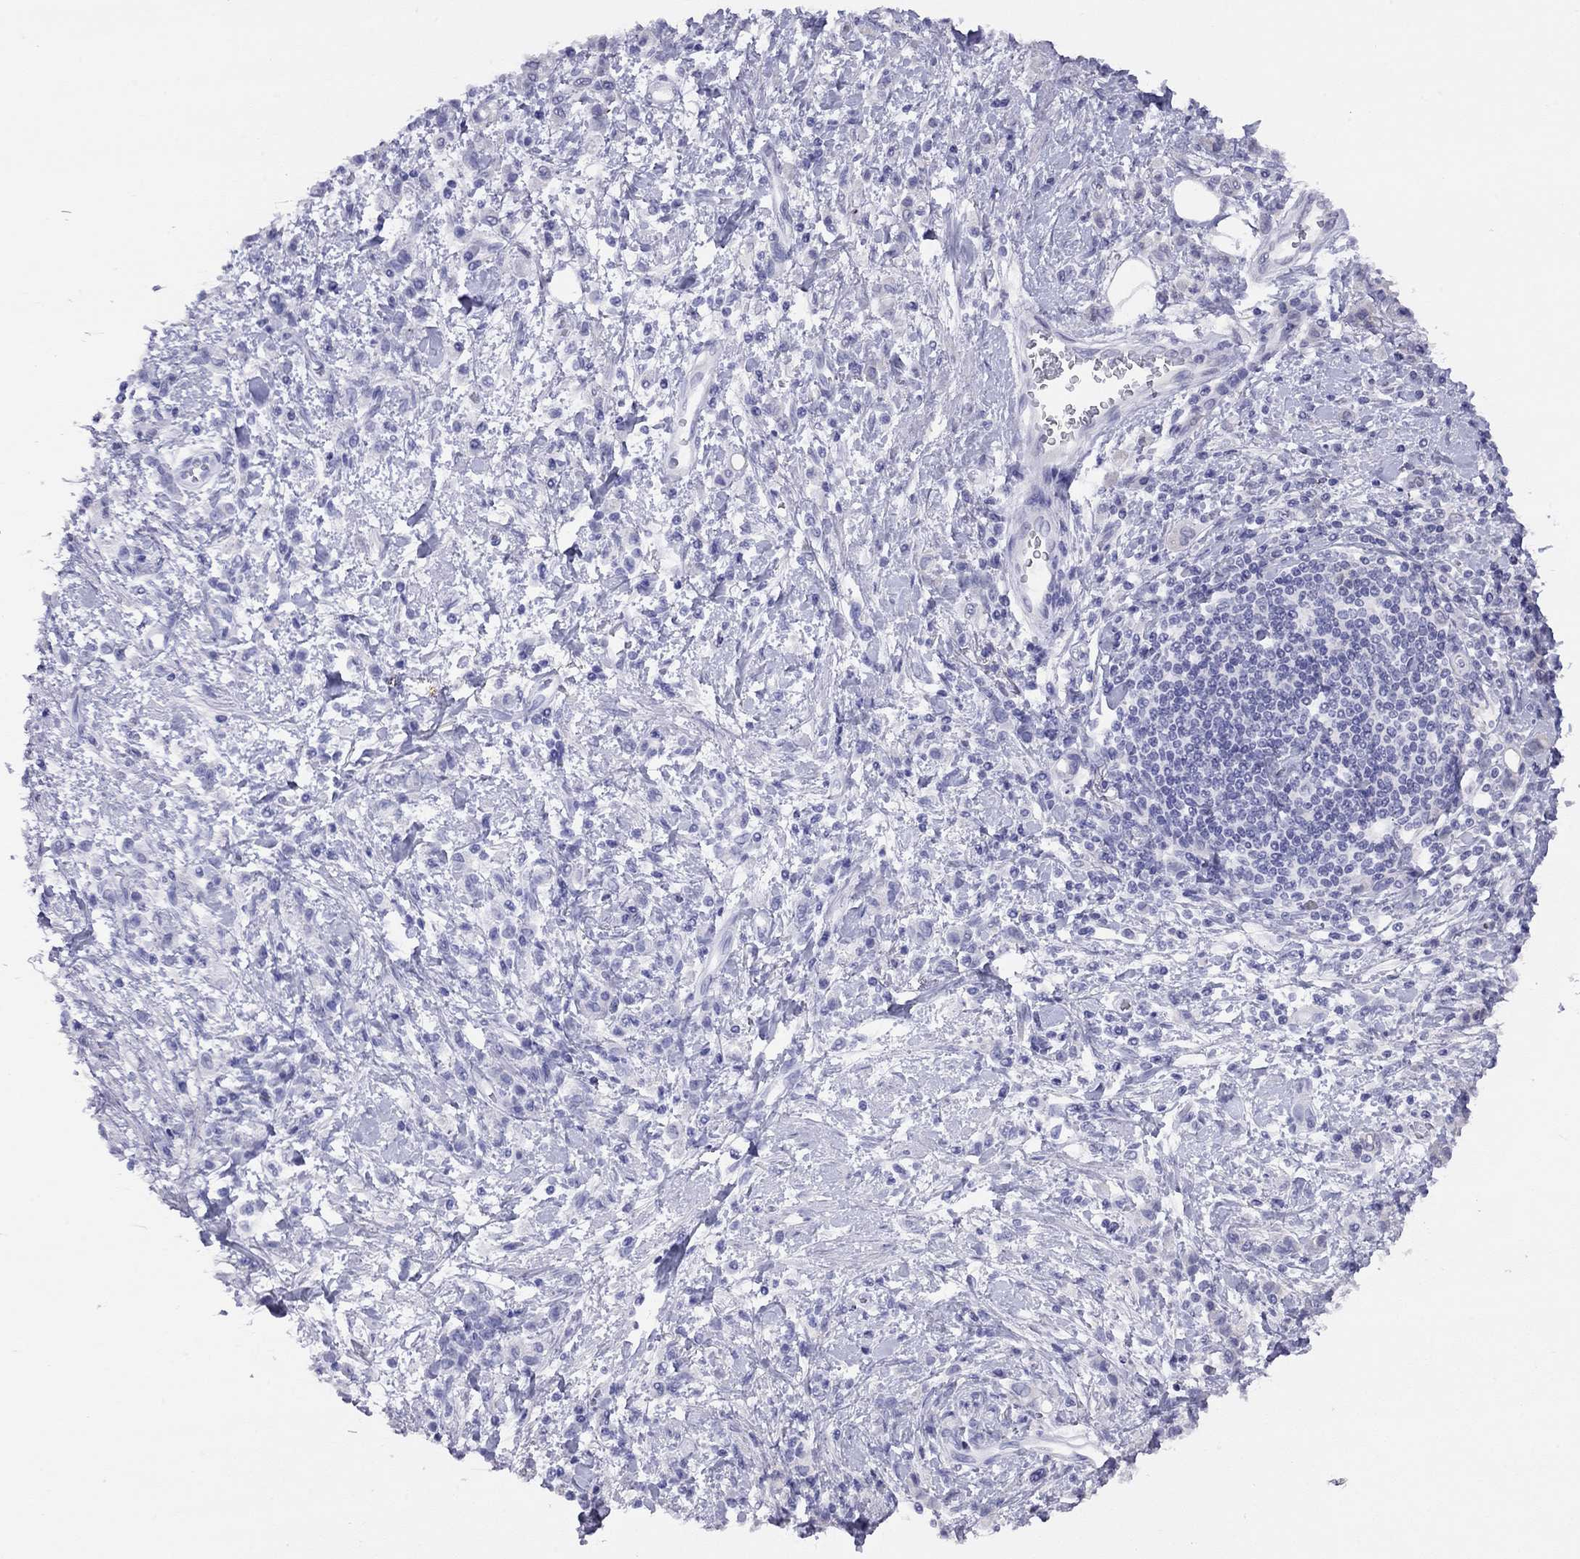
{"staining": {"intensity": "negative", "quantity": "none", "location": "none"}, "tissue": "stomach cancer", "cell_type": "Tumor cells", "image_type": "cancer", "snomed": [{"axis": "morphology", "description": "Adenocarcinoma, NOS"}, {"axis": "topography", "description": "Stomach"}], "caption": "Protein analysis of stomach cancer exhibits no significant positivity in tumor cells.", "gene": "GRIA2", "patient": {"sex": "male", "age": 77}}